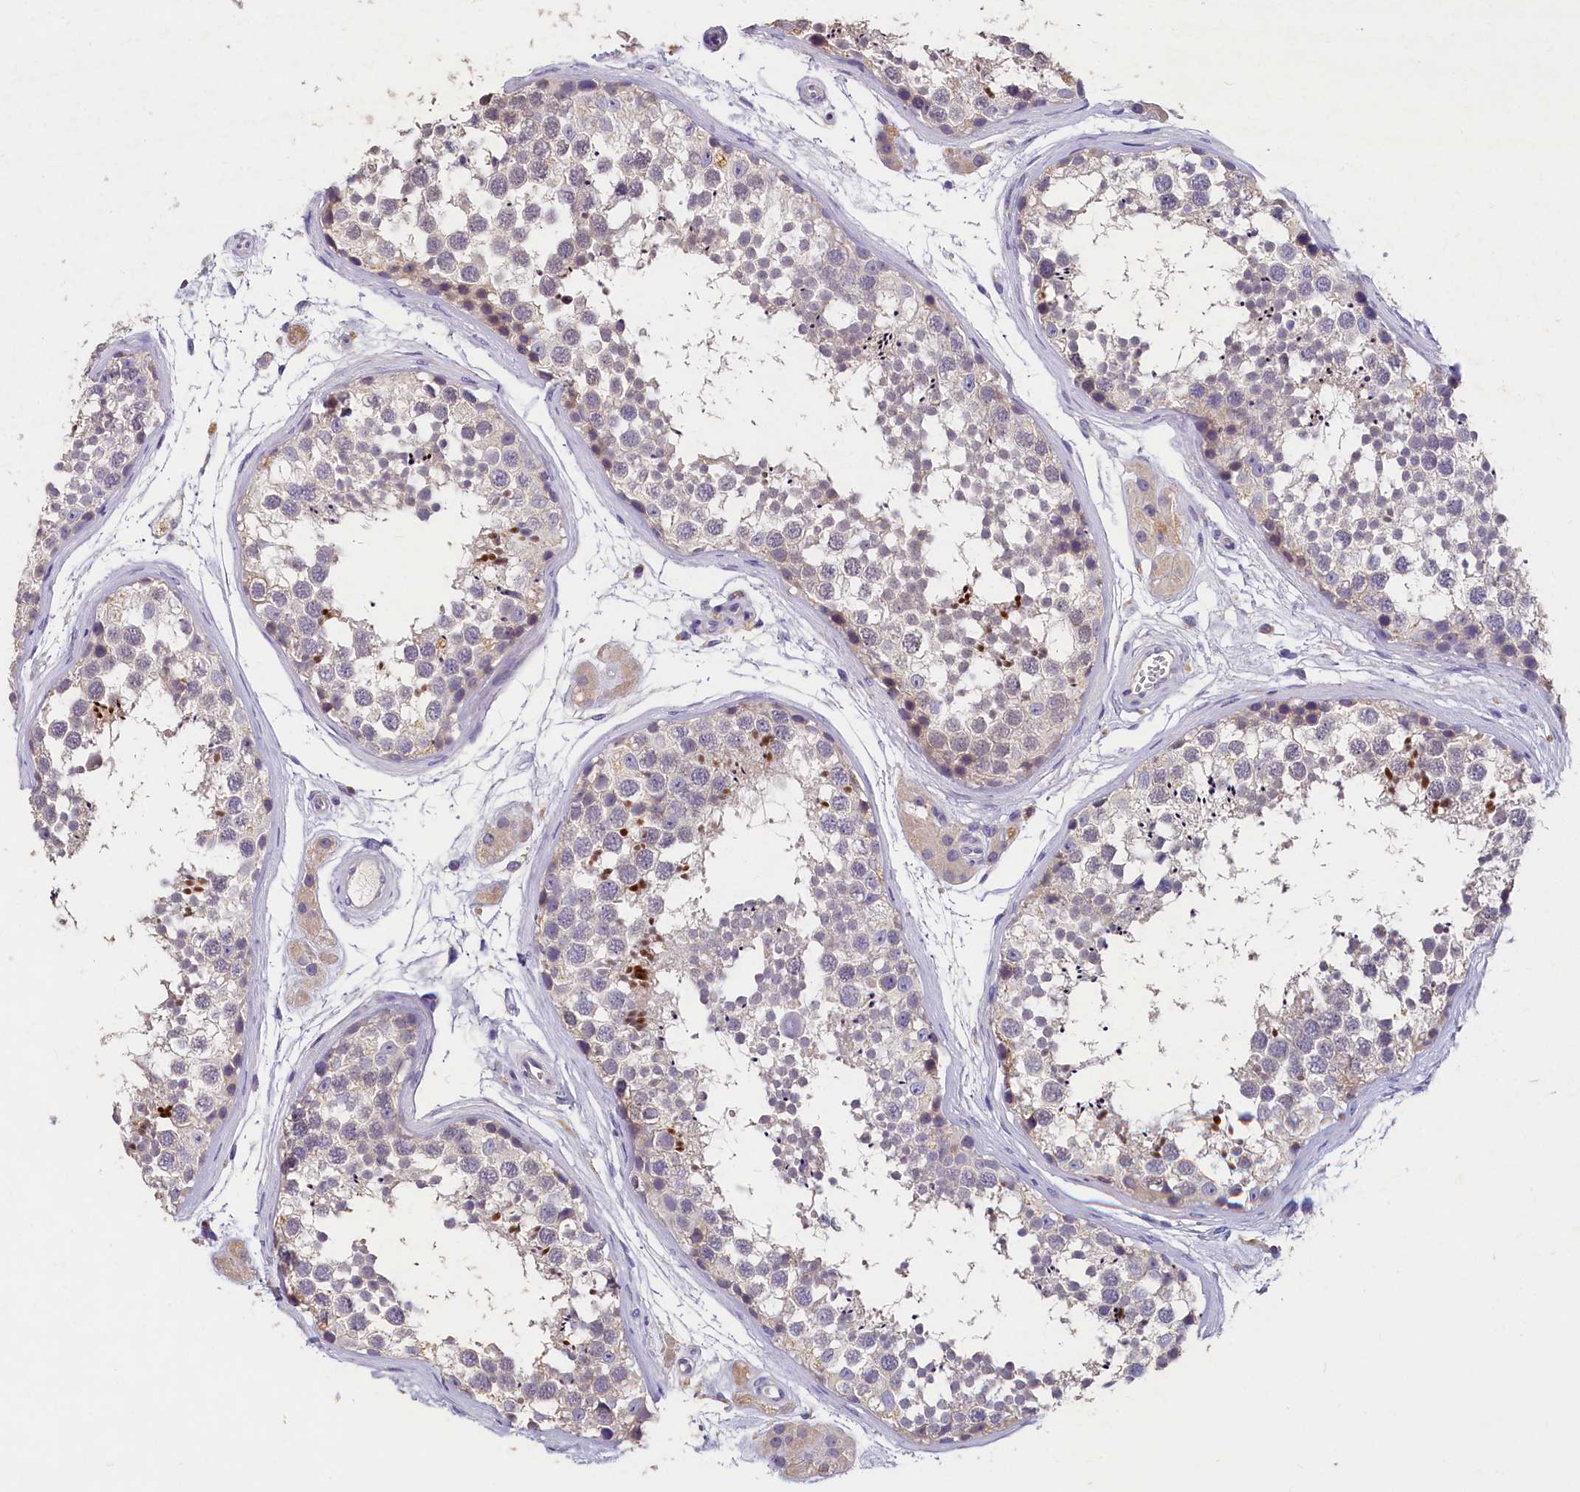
{"staining": {"intensity": "strong", "quantity": "<25%", "location": "cytoplasmic/membranous"}, "tissue": "testis", "cell_type": "Cells in seminiferous ducts", "image_type": "normal", "snomed": [{"axis": "morphology", "description": "Normal tissue, NOS"}, {"axis": "topography", "description": "Testis"}], "caption": "Immunohistochemistry (IHC) micrograph of normal human testis stained for a protein (brown), which shows medium levels of strong cytoplasmic/membranous staining in approximately <25% of cells in seminiferous ducts.", "gene": "ST7L", "patient": {"sex": "male", "age": 56}}